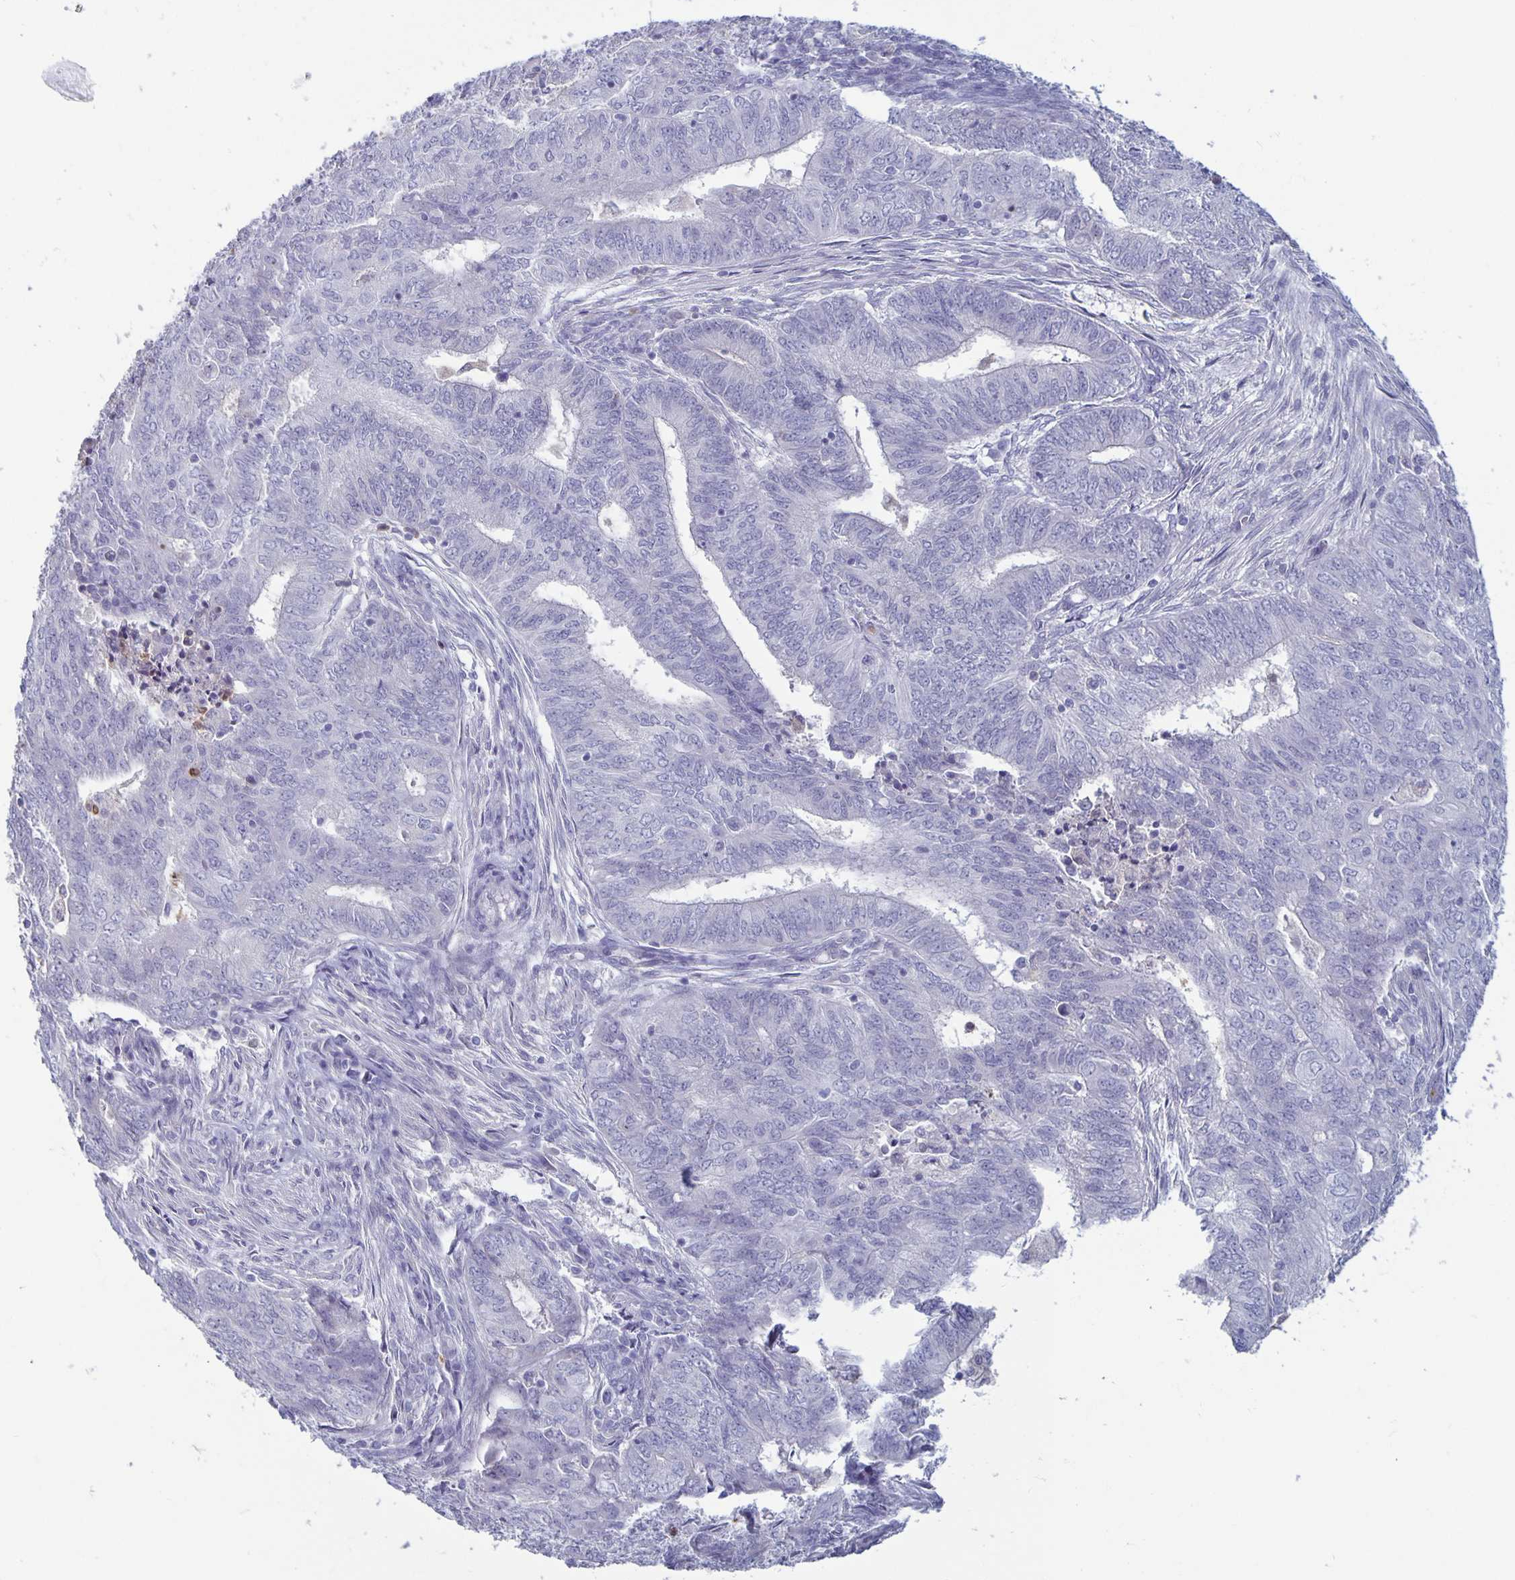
{"staining": {"intensity": "negative", "quantity": "none", "location": "none"}, "tissue": "endometrial cancer", "cell_type": "Tumor cells", "image_type": "cancer", "snomed": [{"axis": "morphology", "description": "Adenocarcinoma, NOS"}, {"axis": "topography", "description": "Endometrium"}], "caption": "The micrograph displays no staining of tumor cells in adenocarcinoma (endometrial). The staining was performed using DAB to visualize the protein expression in brown, while the nuclei were stained in blue with hematoxylin (Magnification: 20x).", "gene": "PLCB3", "patient": {"sex": "female", "age": 62}}